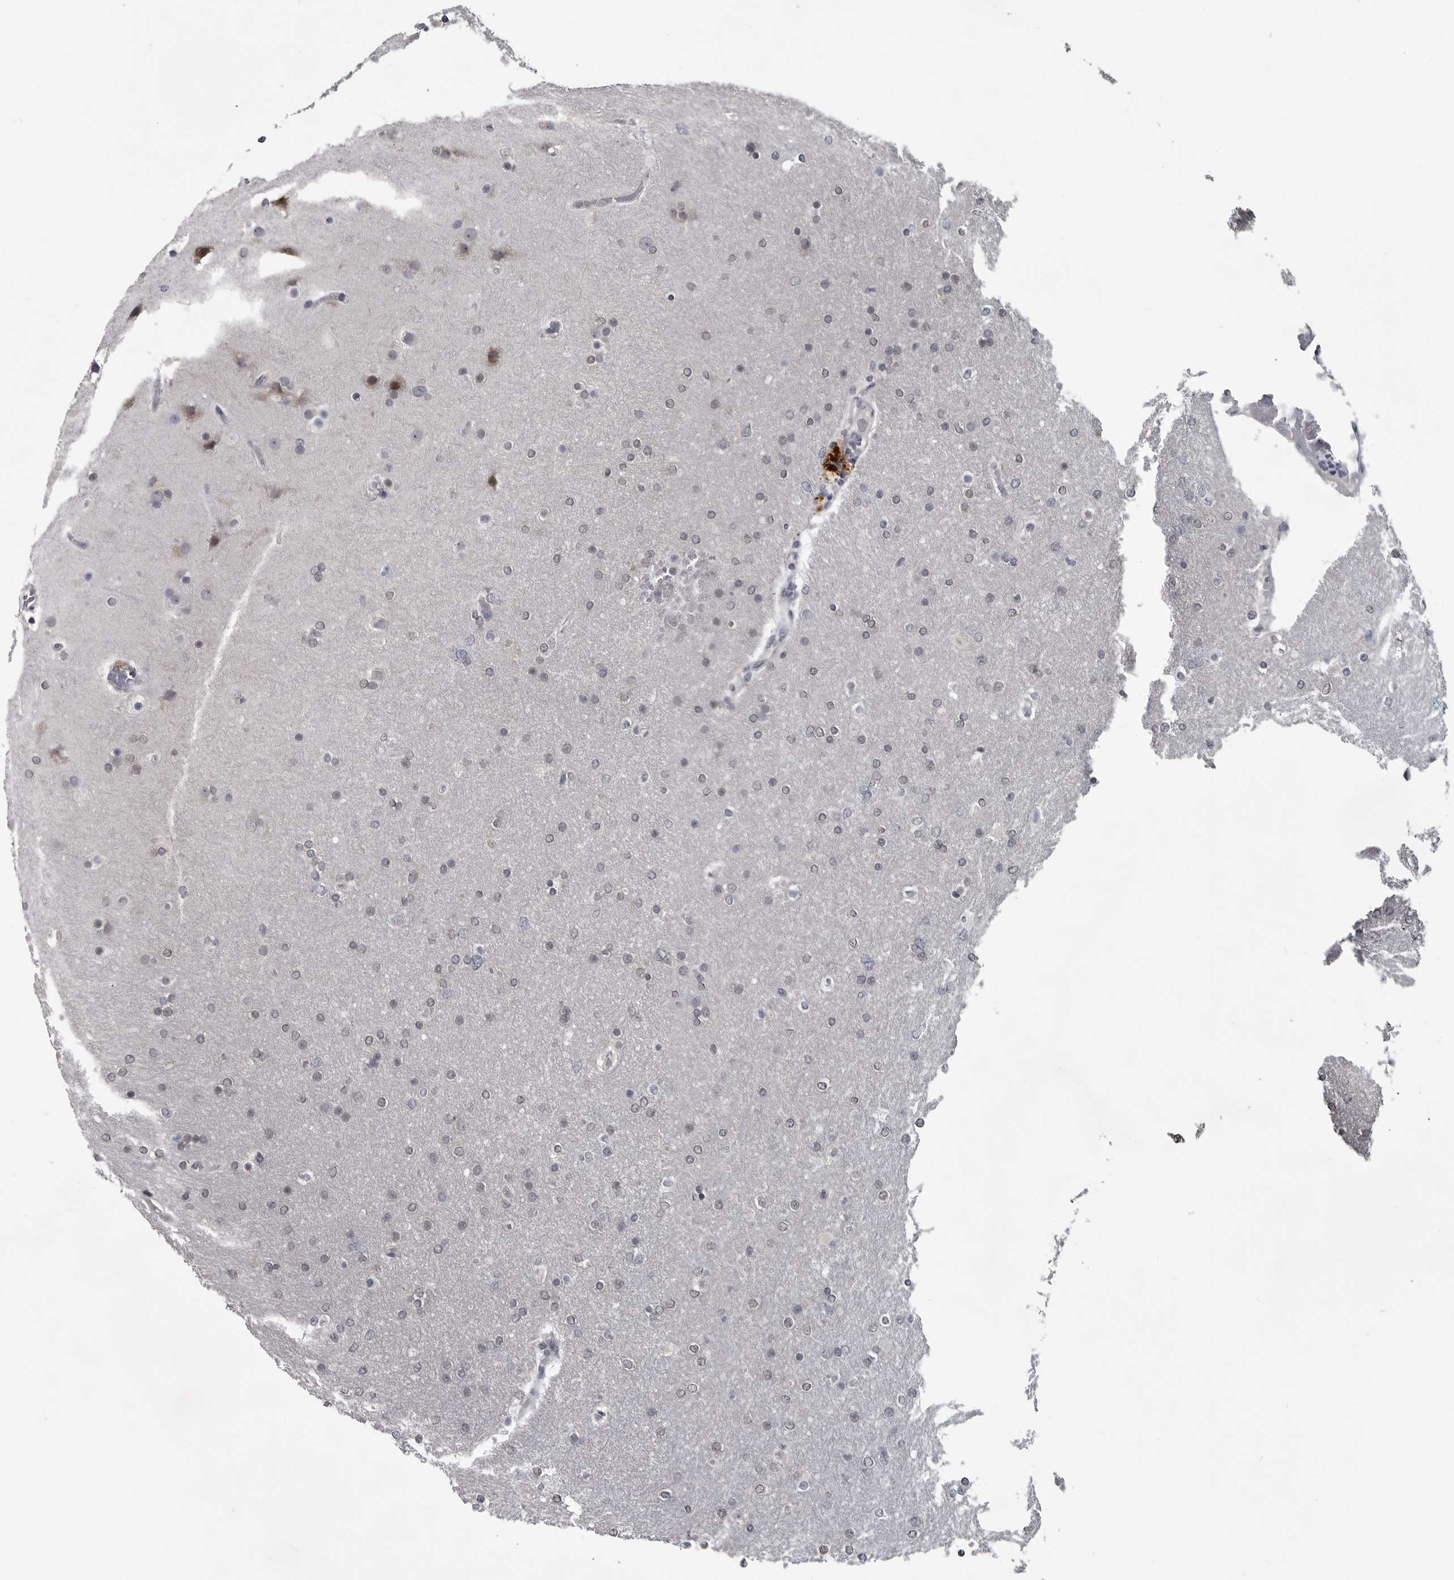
{"staining": {"intensity": "negative", "quantity": "none", "location": "none"}, "tissue": "glioma", "cell_type": "Tumor cells", "image_type": "cancer", "snomed": [{"axis": "morphology", "description": "Glioma, malignant, High grade"}, {"axis": "topography", "description": "Cerebral cortex"}], "caption": "Tumor cells show no significant protein staining in glioma.", "gene": "LYSMD1", "patient": {"sex": "female", "age": 36}}